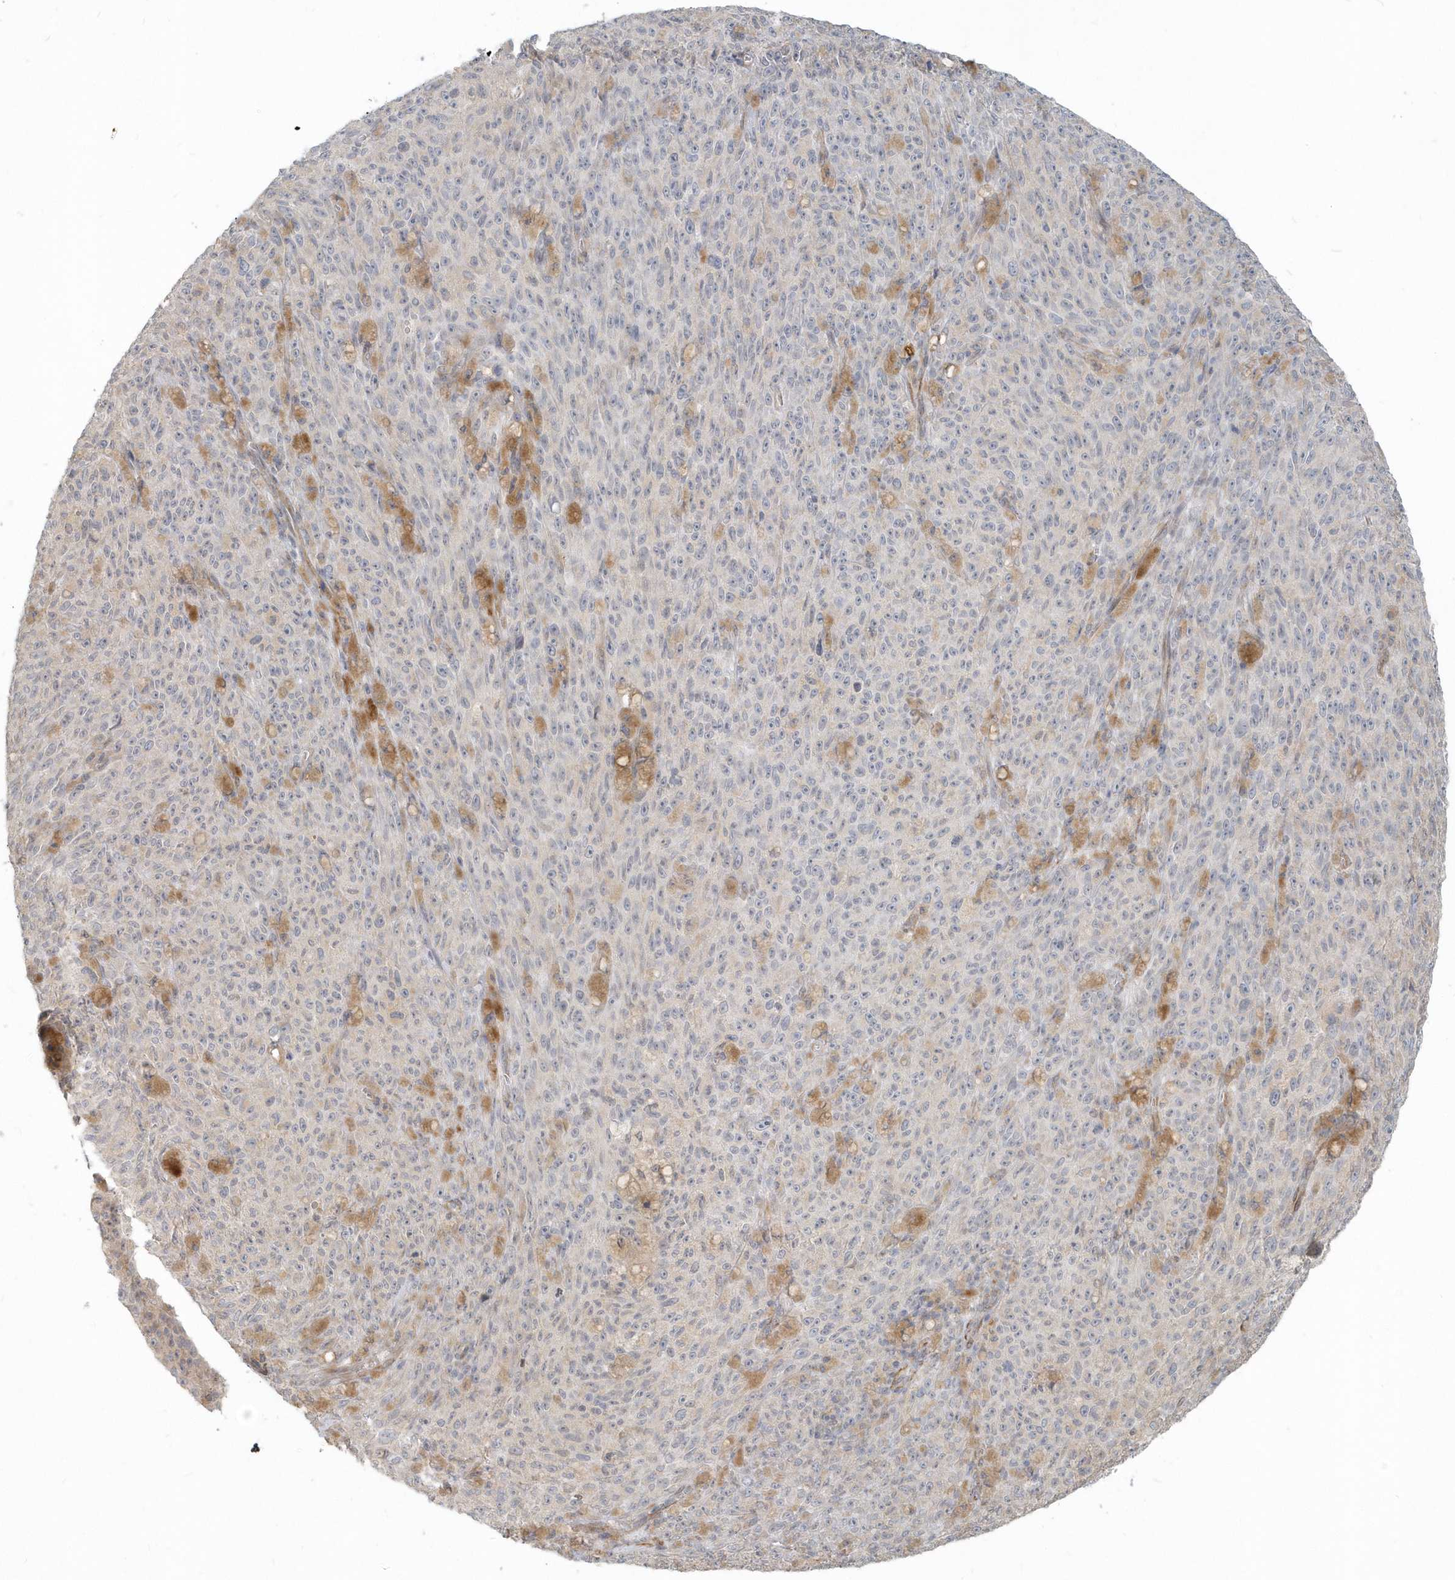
{"staining": {"intensity": "negative", "quantity": "none", "location": "none"}, "tissue": "melanoma", "cell_type": "Tumor cells", "image_type": "cancer", "snomed": [{"axis": "morphology", "description": "Malignant melanoma, NOS"}, {"axis": "topography", "description": "Skin"}], "caption": "DAB (3,3'-diaminobenzidine) immunohistochemical staining of melanoma exhibits no significant positivity in tumor cells.", "gene": "NAPB", "patient": {"sex": "female", "age": 82}}